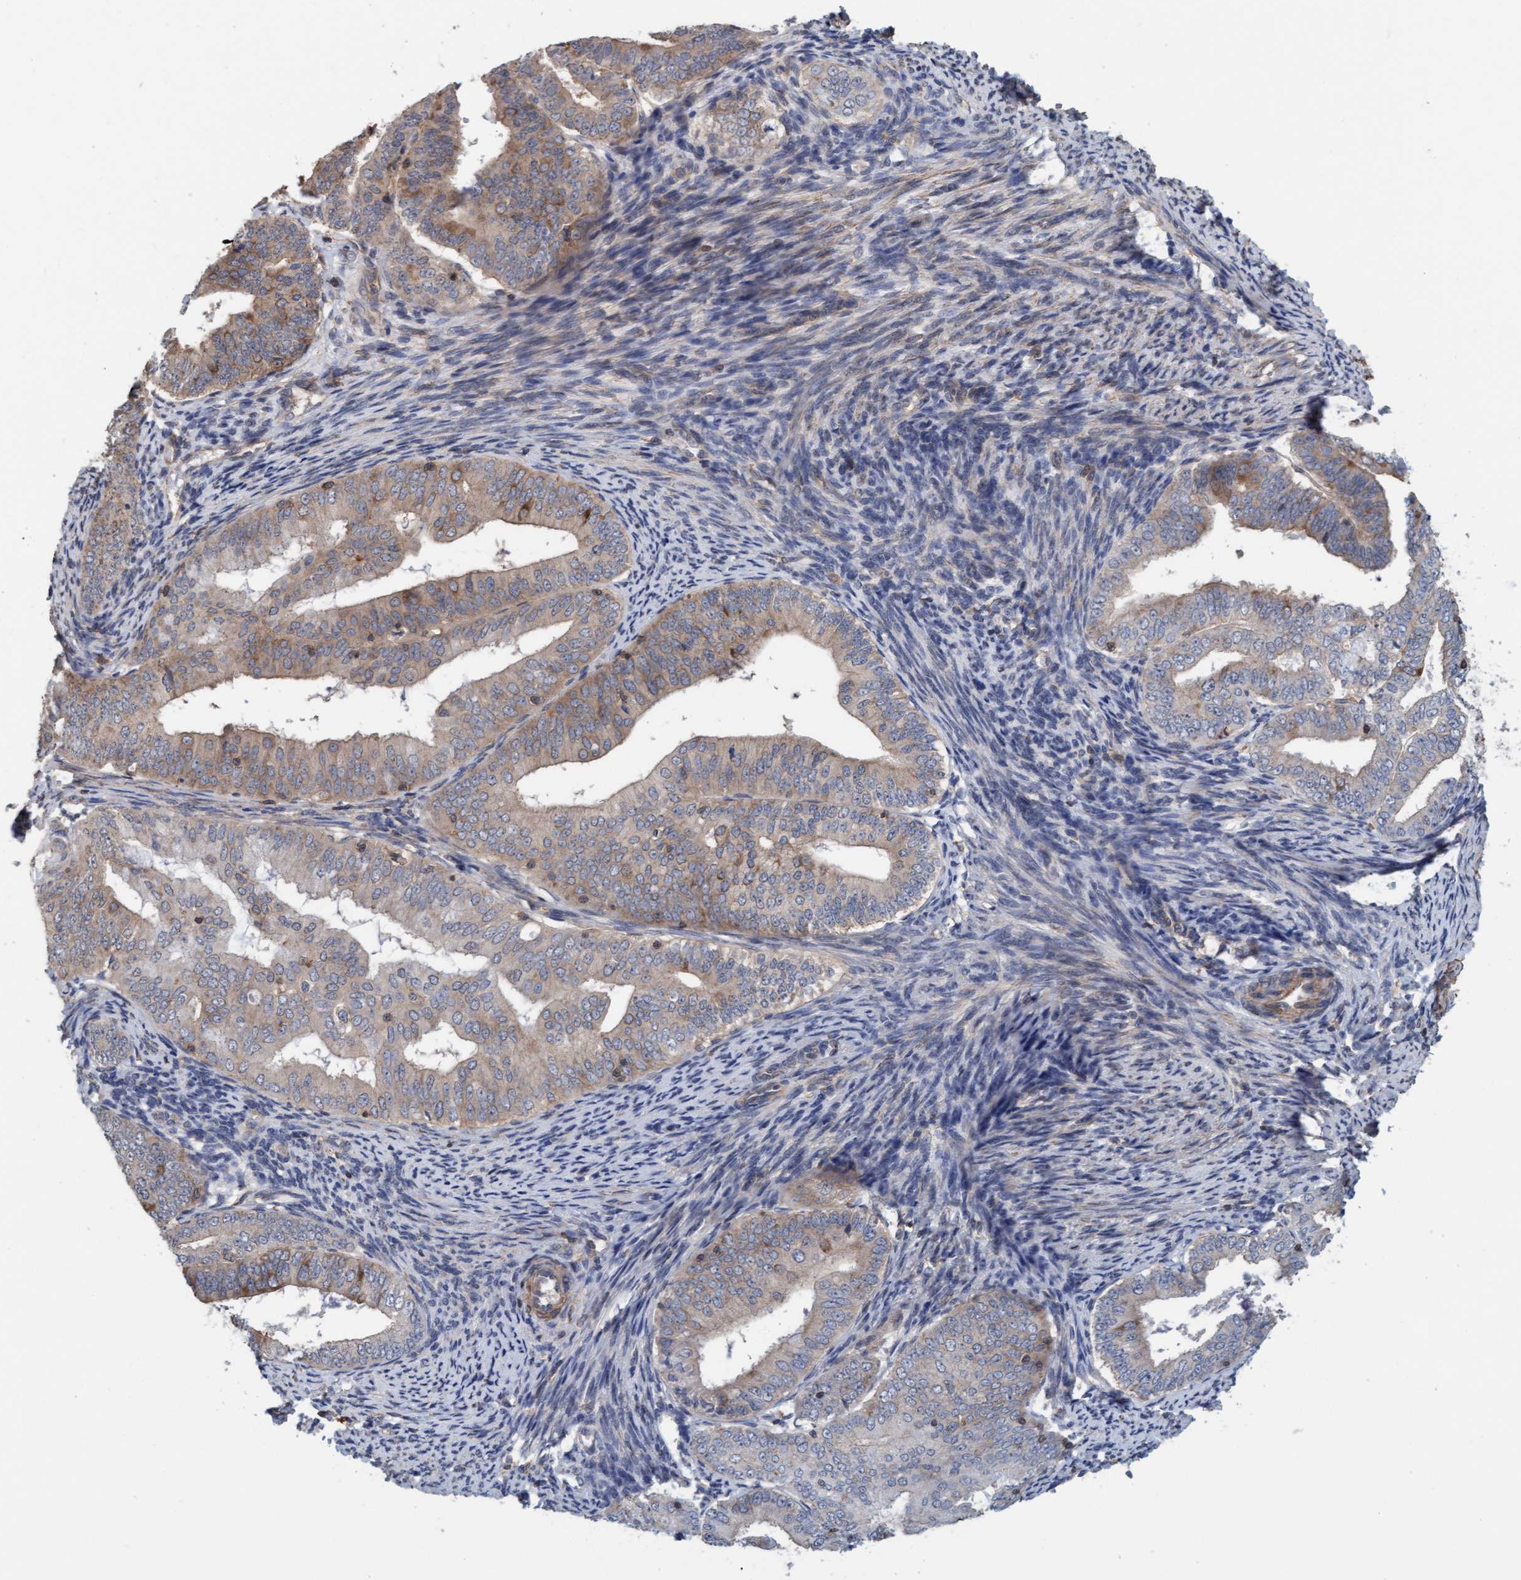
{"staining": {"intensity": "weak", "quantity": ">75%", "location": "cytoplasmic/membranous"}, "tissue": "endometrial cancer", "cell_type": "Tumor cells", "image_type": "cancer", "snomed": [{"axis": "morphology", "description": "Adenocarcinoma, NOS"}, {"axis": "topography", "description": "Endometrium"}], "caption": "Weak cytoplasmic/membranous staining for a protein is identified in about >75% of tumor cells of endometrial adenocarcinoma using IHC.", "gene": "FXR2", "patient": {"sex": "female", "age": 63}}